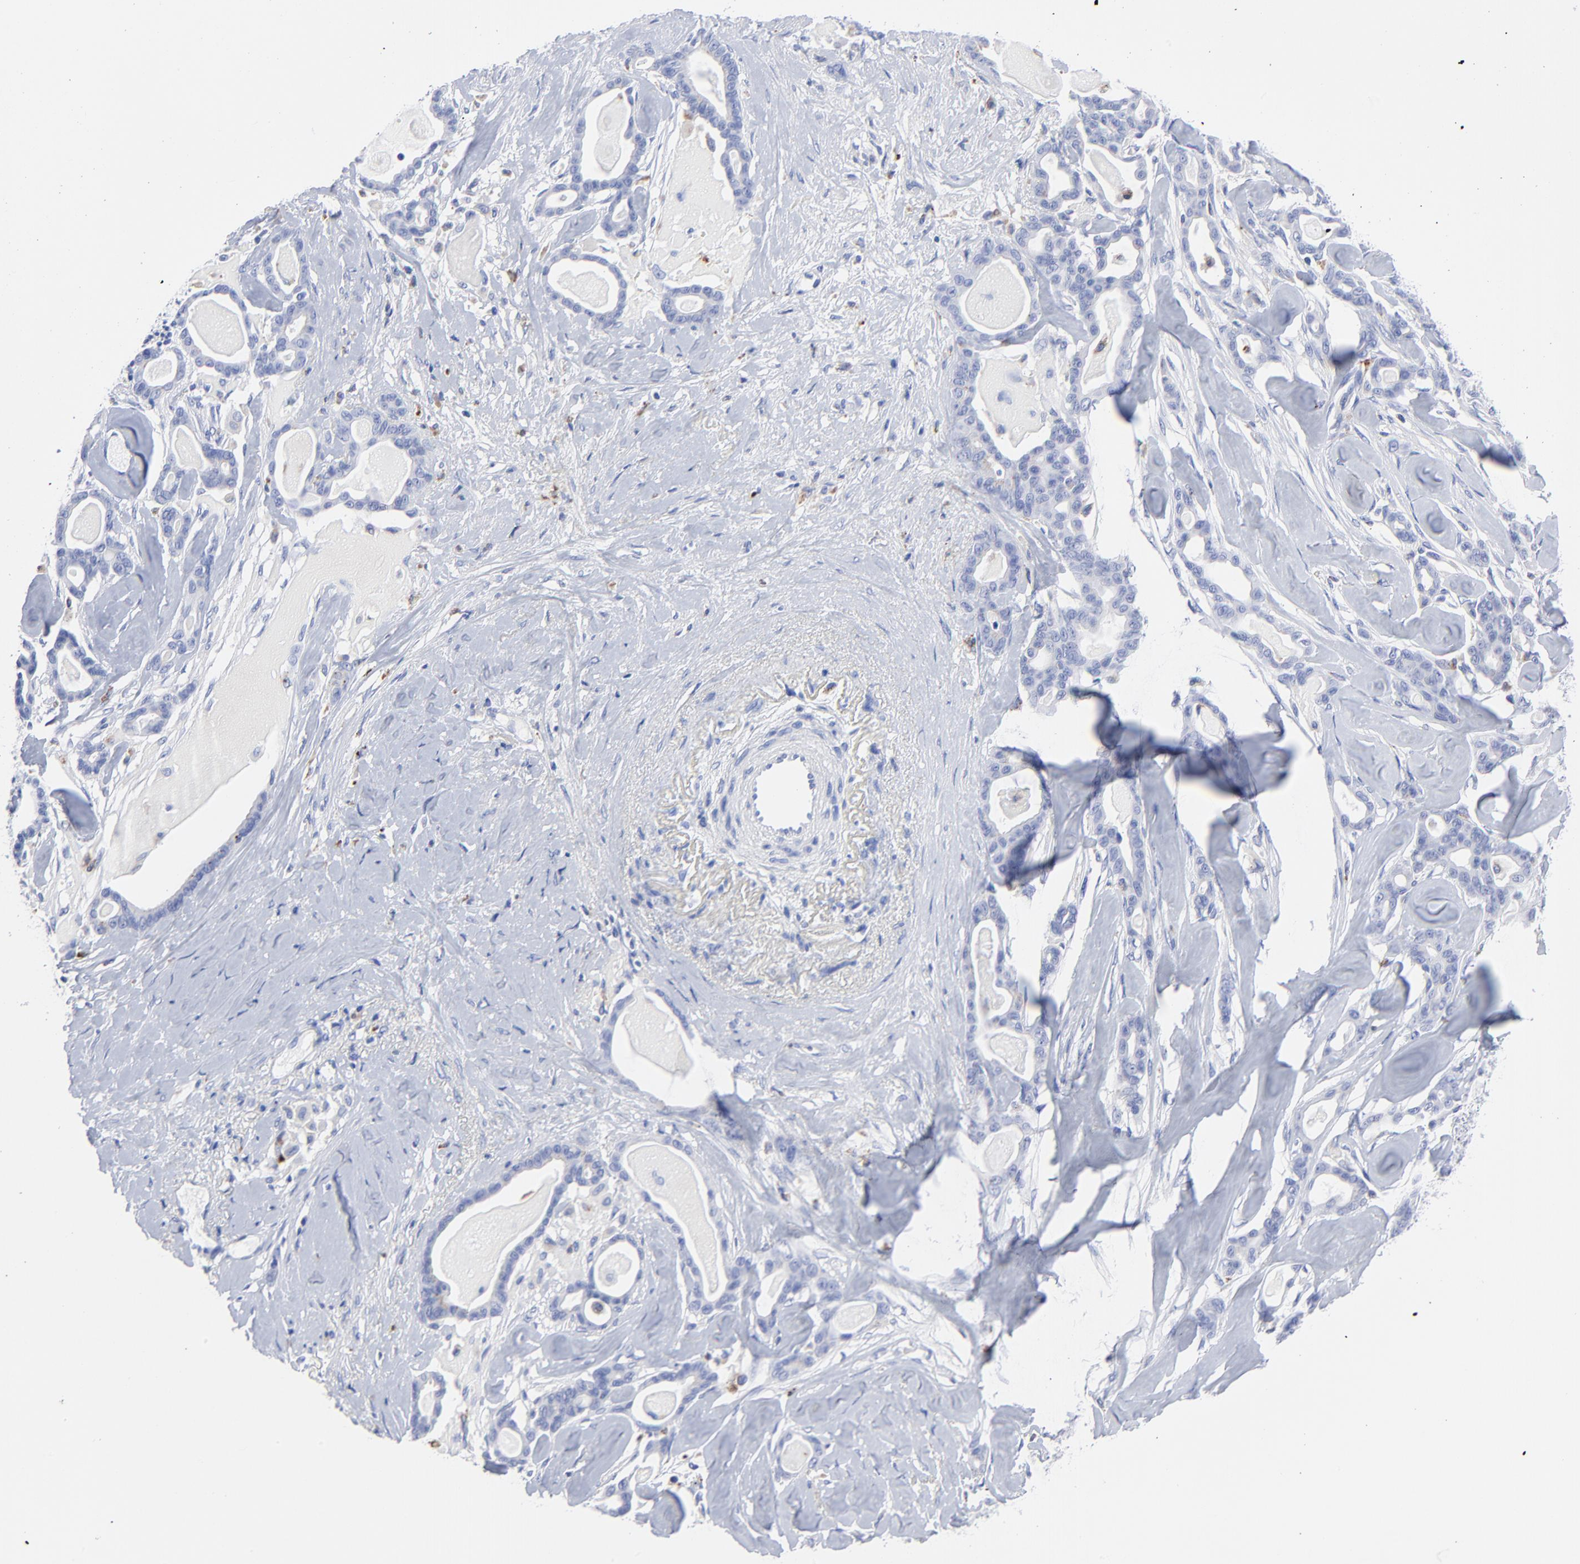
{"staining": {"intensity": "negative", "quantity": "none", "location": "none"}, "tissue": "pancreatic cancer", "cell_type": "Tumor cells", "image_type": "cancer", "snomed": [{"axis": "morphology", "description": "Adenocarcinoma, NOS"}, {"axis": "topography", "description": "Pancreas"}], "caption": "DAB immunohistochemical staining of pancreatic cancer exhibits no significant expression in tumor cells. (Stains: DAB (3,3'-diaminobenzidine) IHC with hematoxylin counter stain, Microscopy: brightfield microscopy at high magnification).", "gene": "CPVL", "patient": {"sex": "male", "age": 63}}